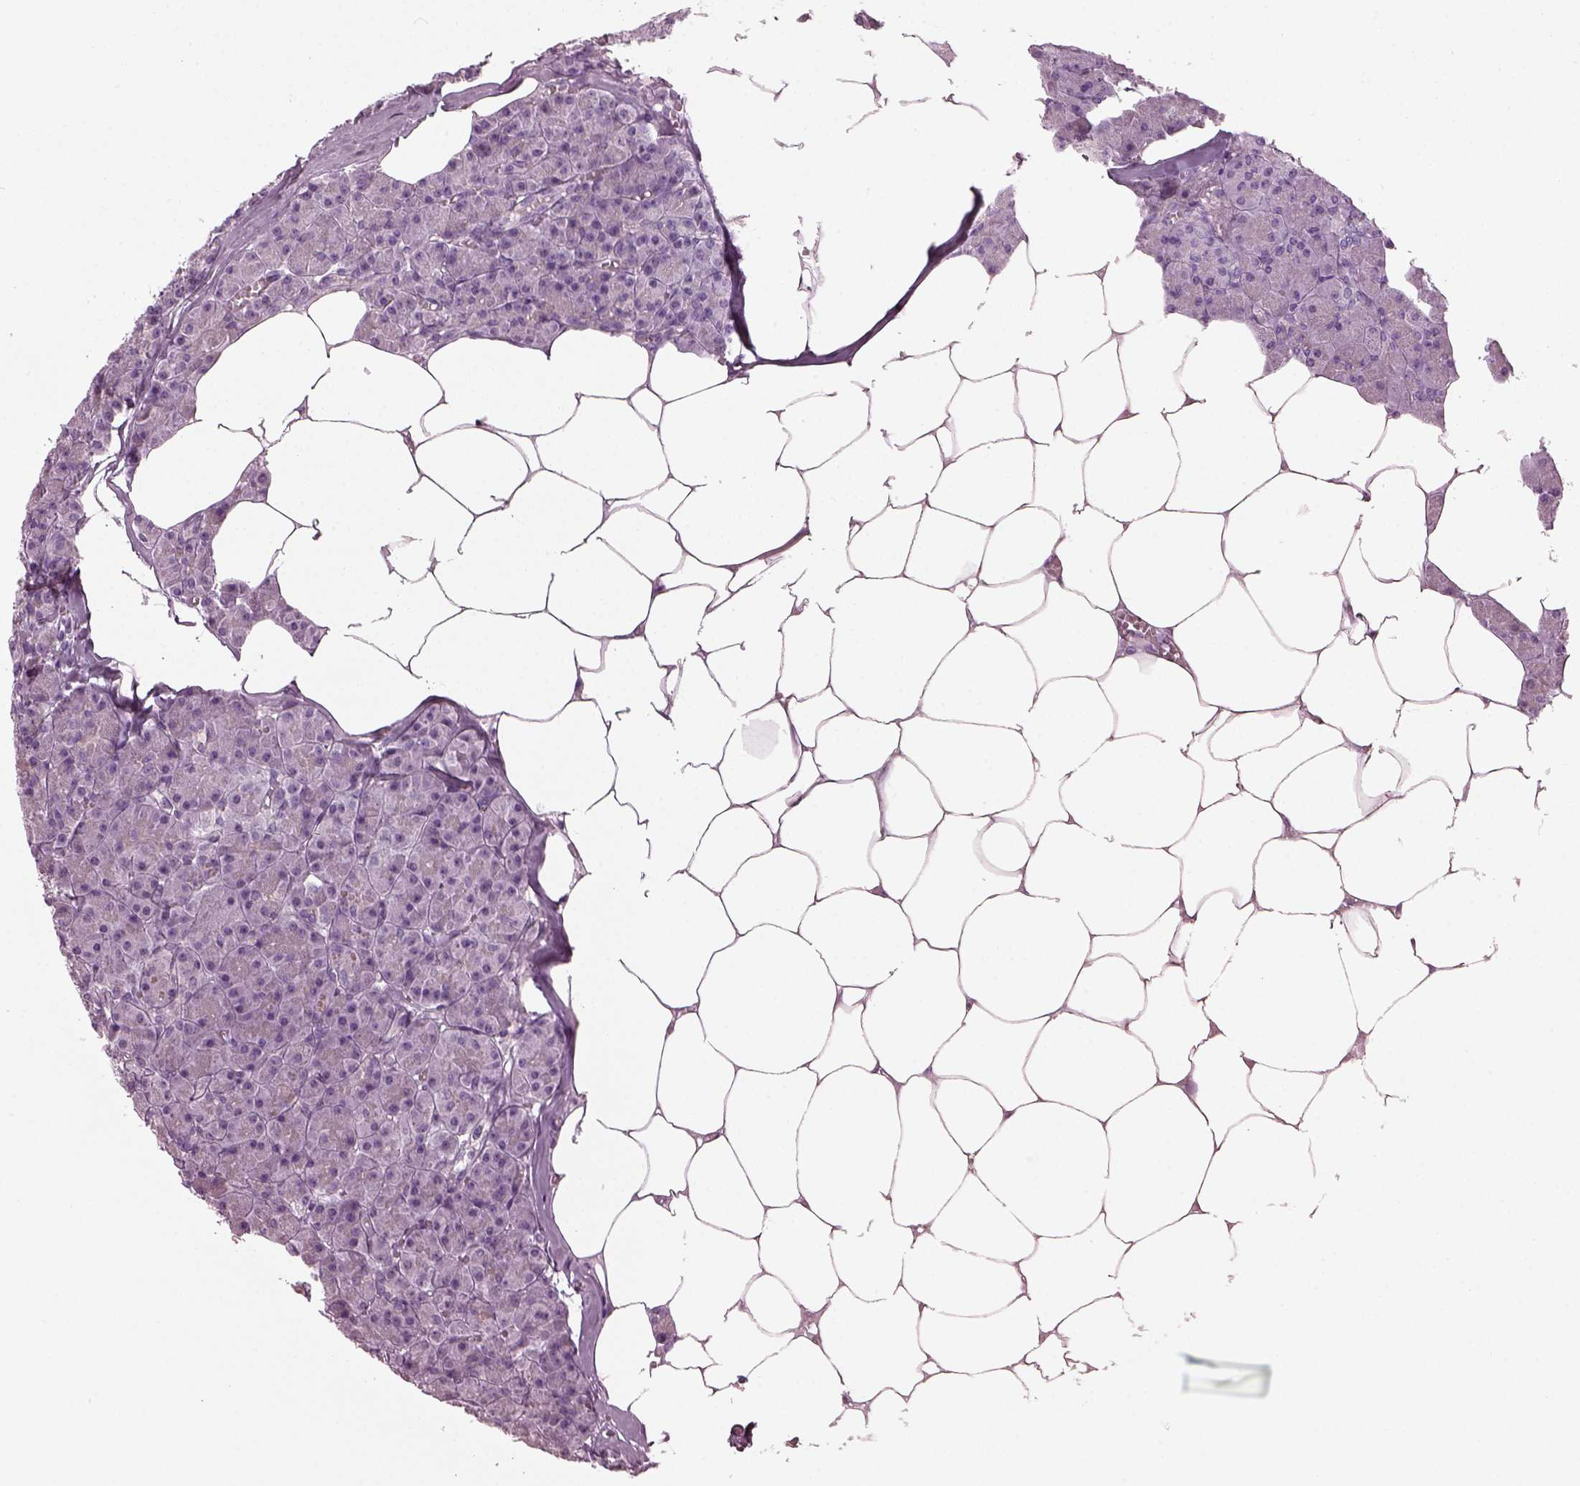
{"staining": {"intensity": "negative", "quantity": "none", "location": "none"}, "tissue": "pancreas", "cell_type": "Exocrine glandular cells", "image_type": "normal", "snomed": [{"axis": "morphology", "description": "Normal tissue, NOS"}, {"axis": "topography", "description": "Pancreas"}], "caption": "Exocrine glandular cells show no significant protein expression in normal pancreas. (Brightfield microscopy of DAB (3,3'-diaminobenzidine) immunohistochemistry (IHC) at high magnification).", "gene": "TMEM231", "patient": {"sex": "female", "age": 45}}